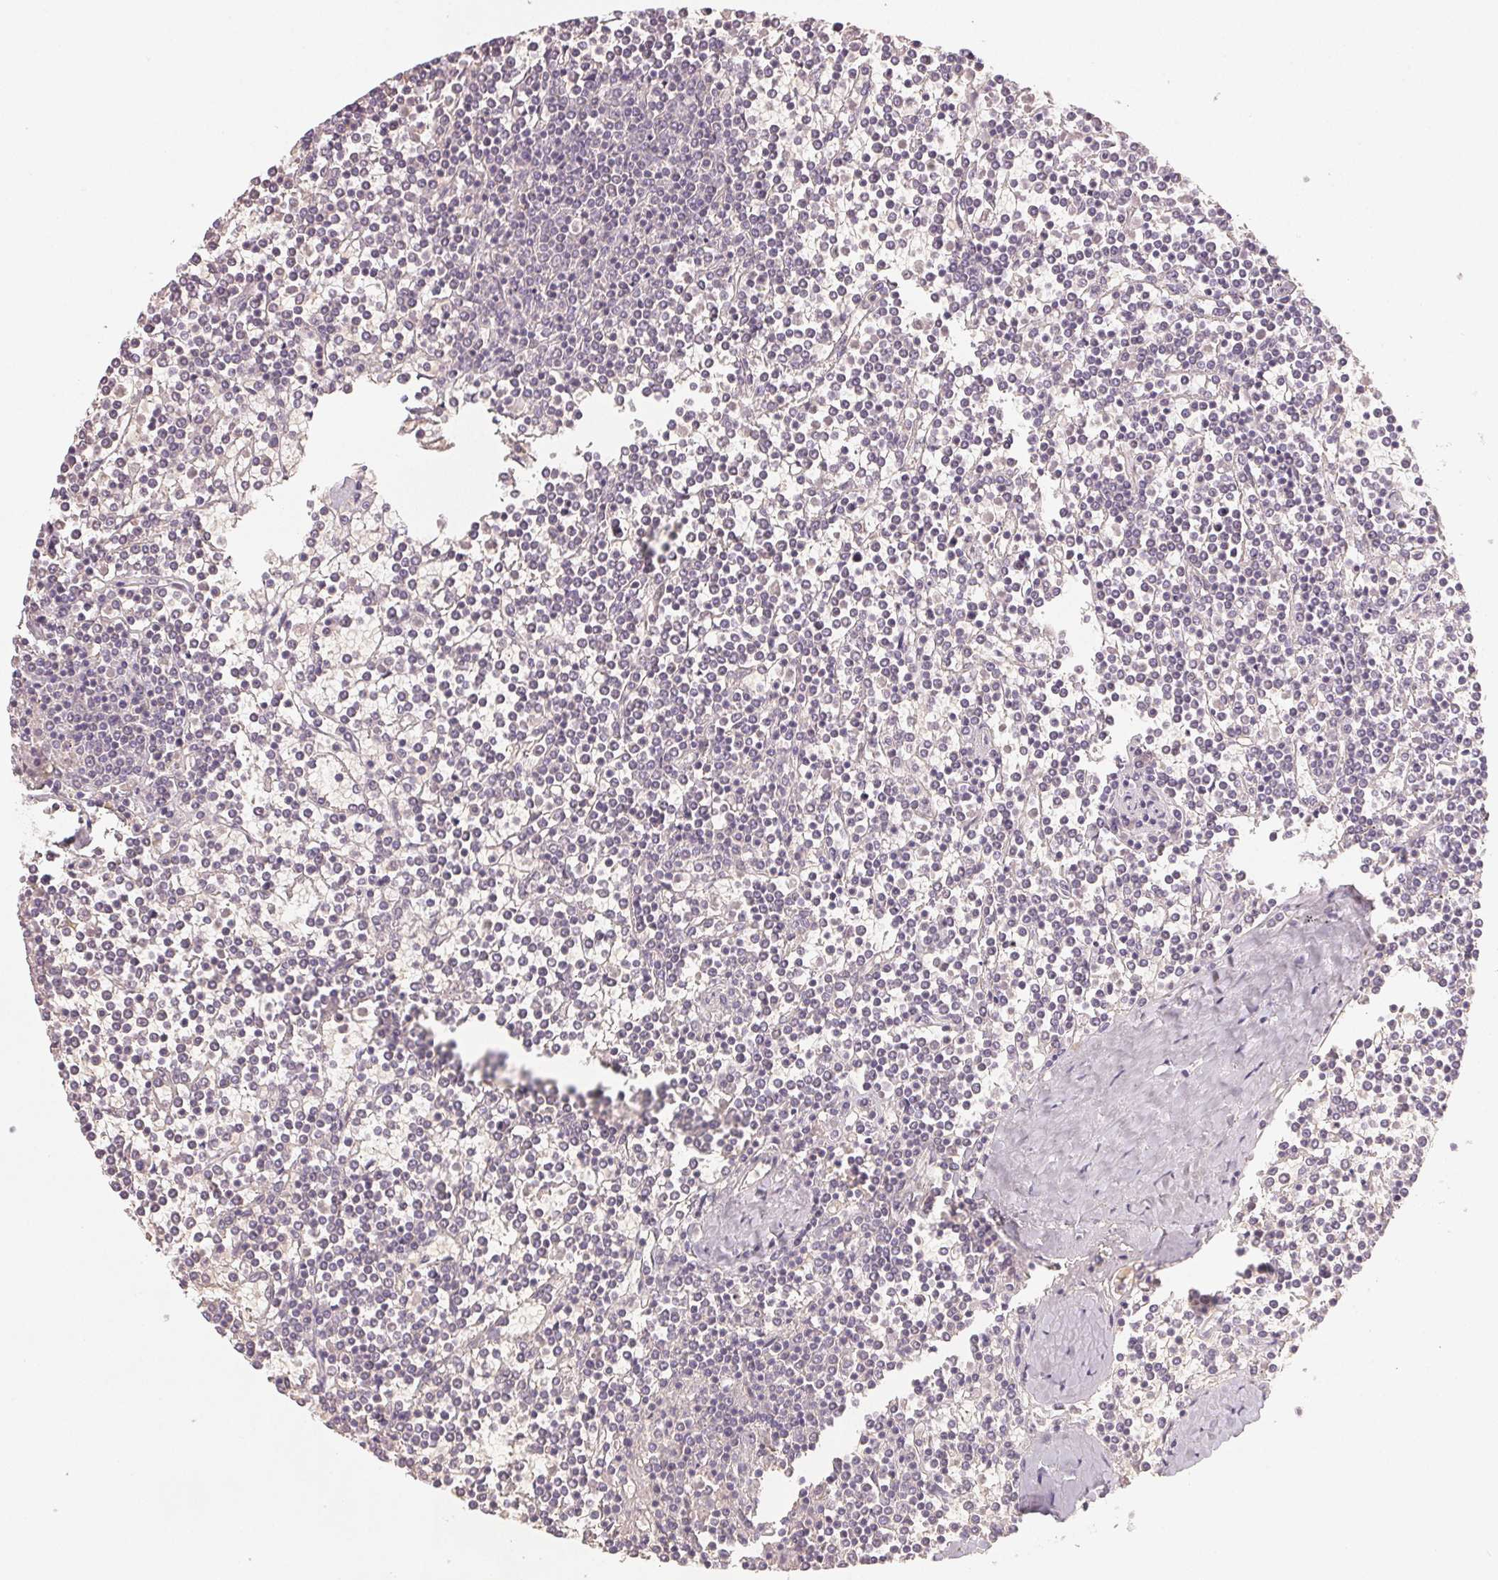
{"staining": {"intensity": "negative", "quantity": "none", "location": "none"}, "tissue": "lymphoma", "cell_type": "Tumor cells", "image_type": "cancer", "snomed": [{"axis": "morphology", "description": "Malignant lymphoma, non-Hodgkin's type, Low grade"}, {"axis": "topography", "description": "Spleen"}], "caption": "An image of lymphoma stained for a protein demonstrates no brown staining in tumor cells. The staining is performed using DAB brown chromogen with nuclei counter-stained in using hematoxylin.", "gene": "COL7A1", "patient": {"sex": "female", "age": 19}}